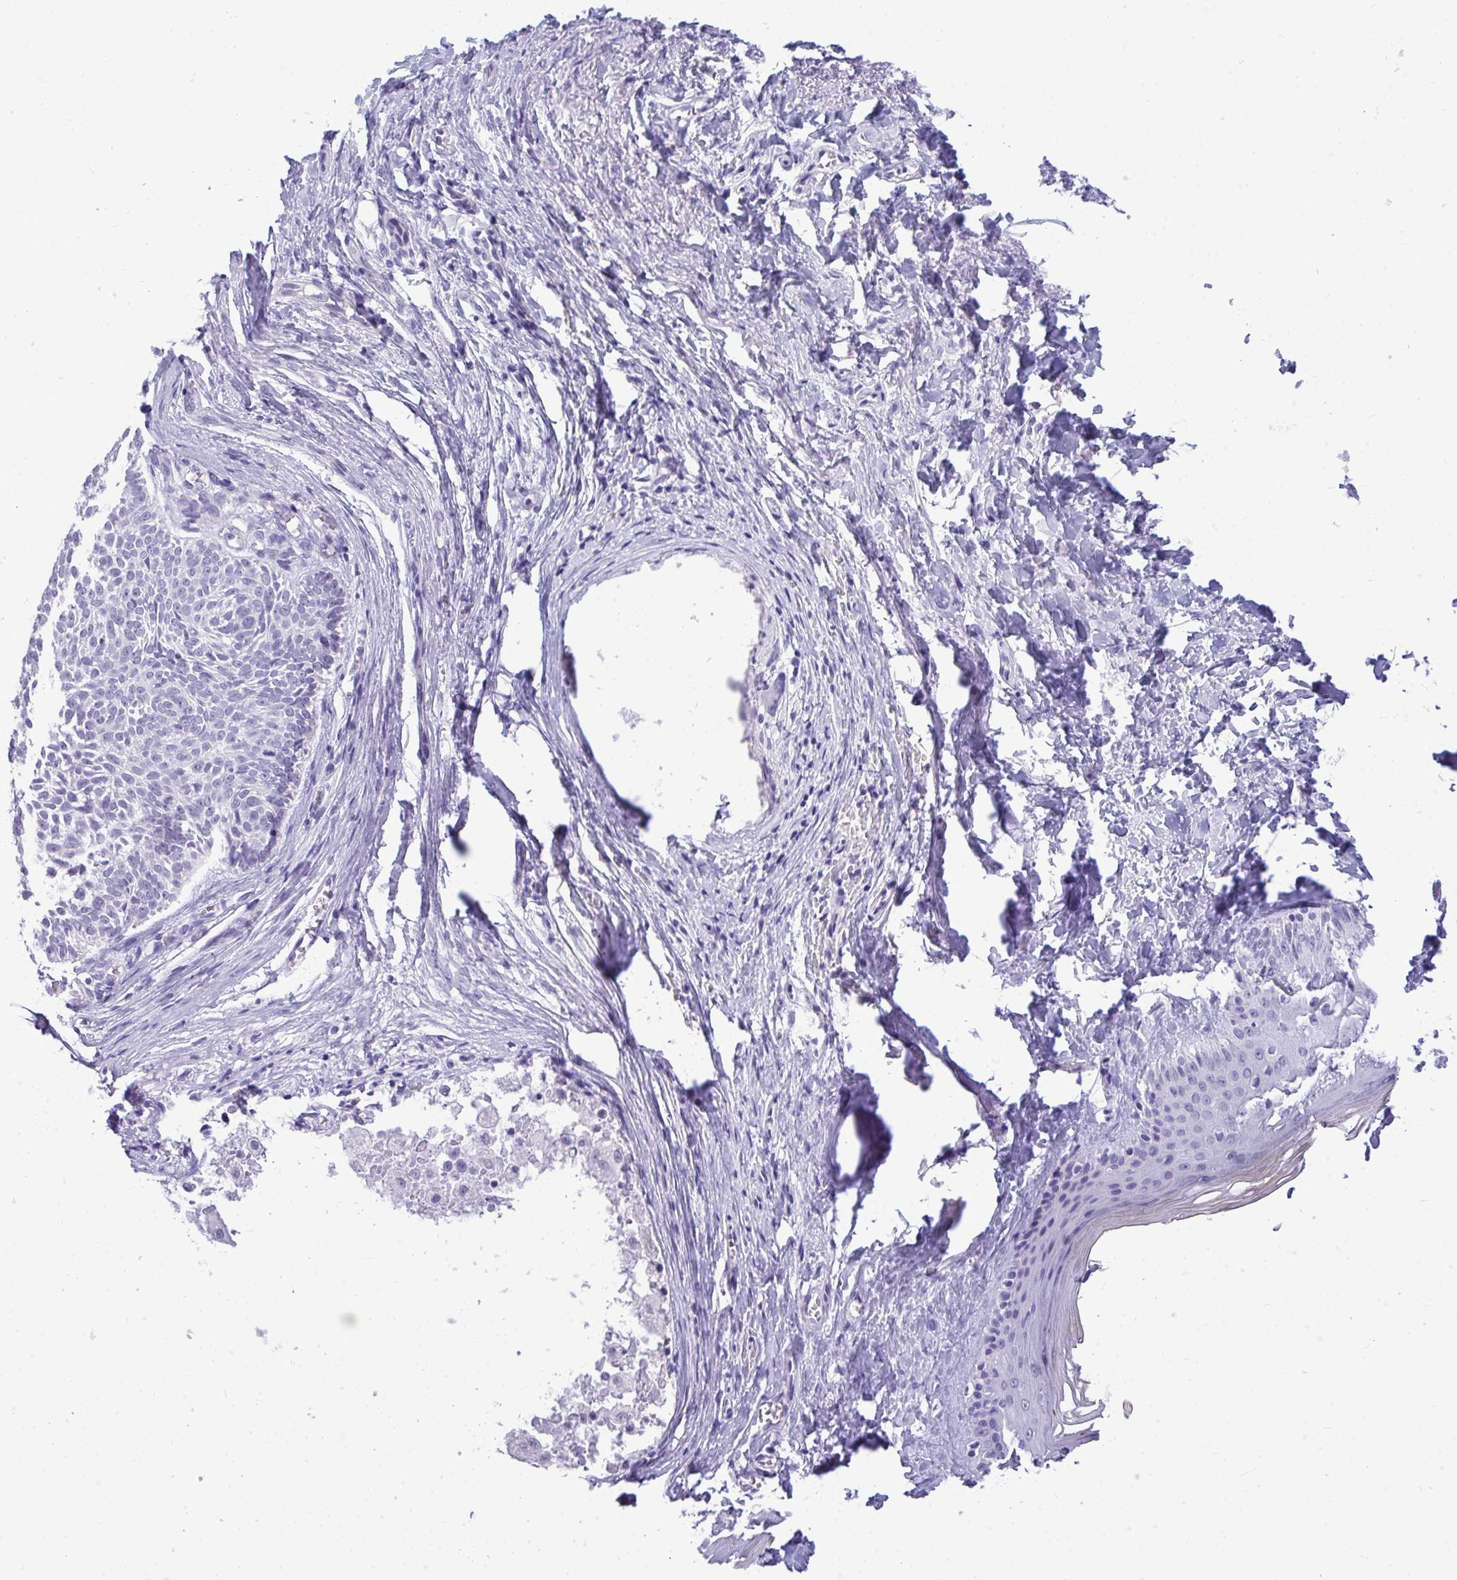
{"staining": {"intensity": "negative", "quantity": "none", "location": "none"}, "tissue": "skin cancer", "cell_type": "Tumor cells", "image_type": "cancer", "snomed": [{"axis": "morphology", "description": "Basal cell carcinoma"}, {"axis": "topography", "description": "Skin"}, {"axis": "topography", "description": "Skin of face"}, {"axis": "topography", "description": "Skin of nose"}], "caption": "Skin basal cell carcinoma was stained to show a protein in brown. There is no significant staining in tumor cells.", "gene": "PRM2", "patient": {"sex": "female", "age": 86}}